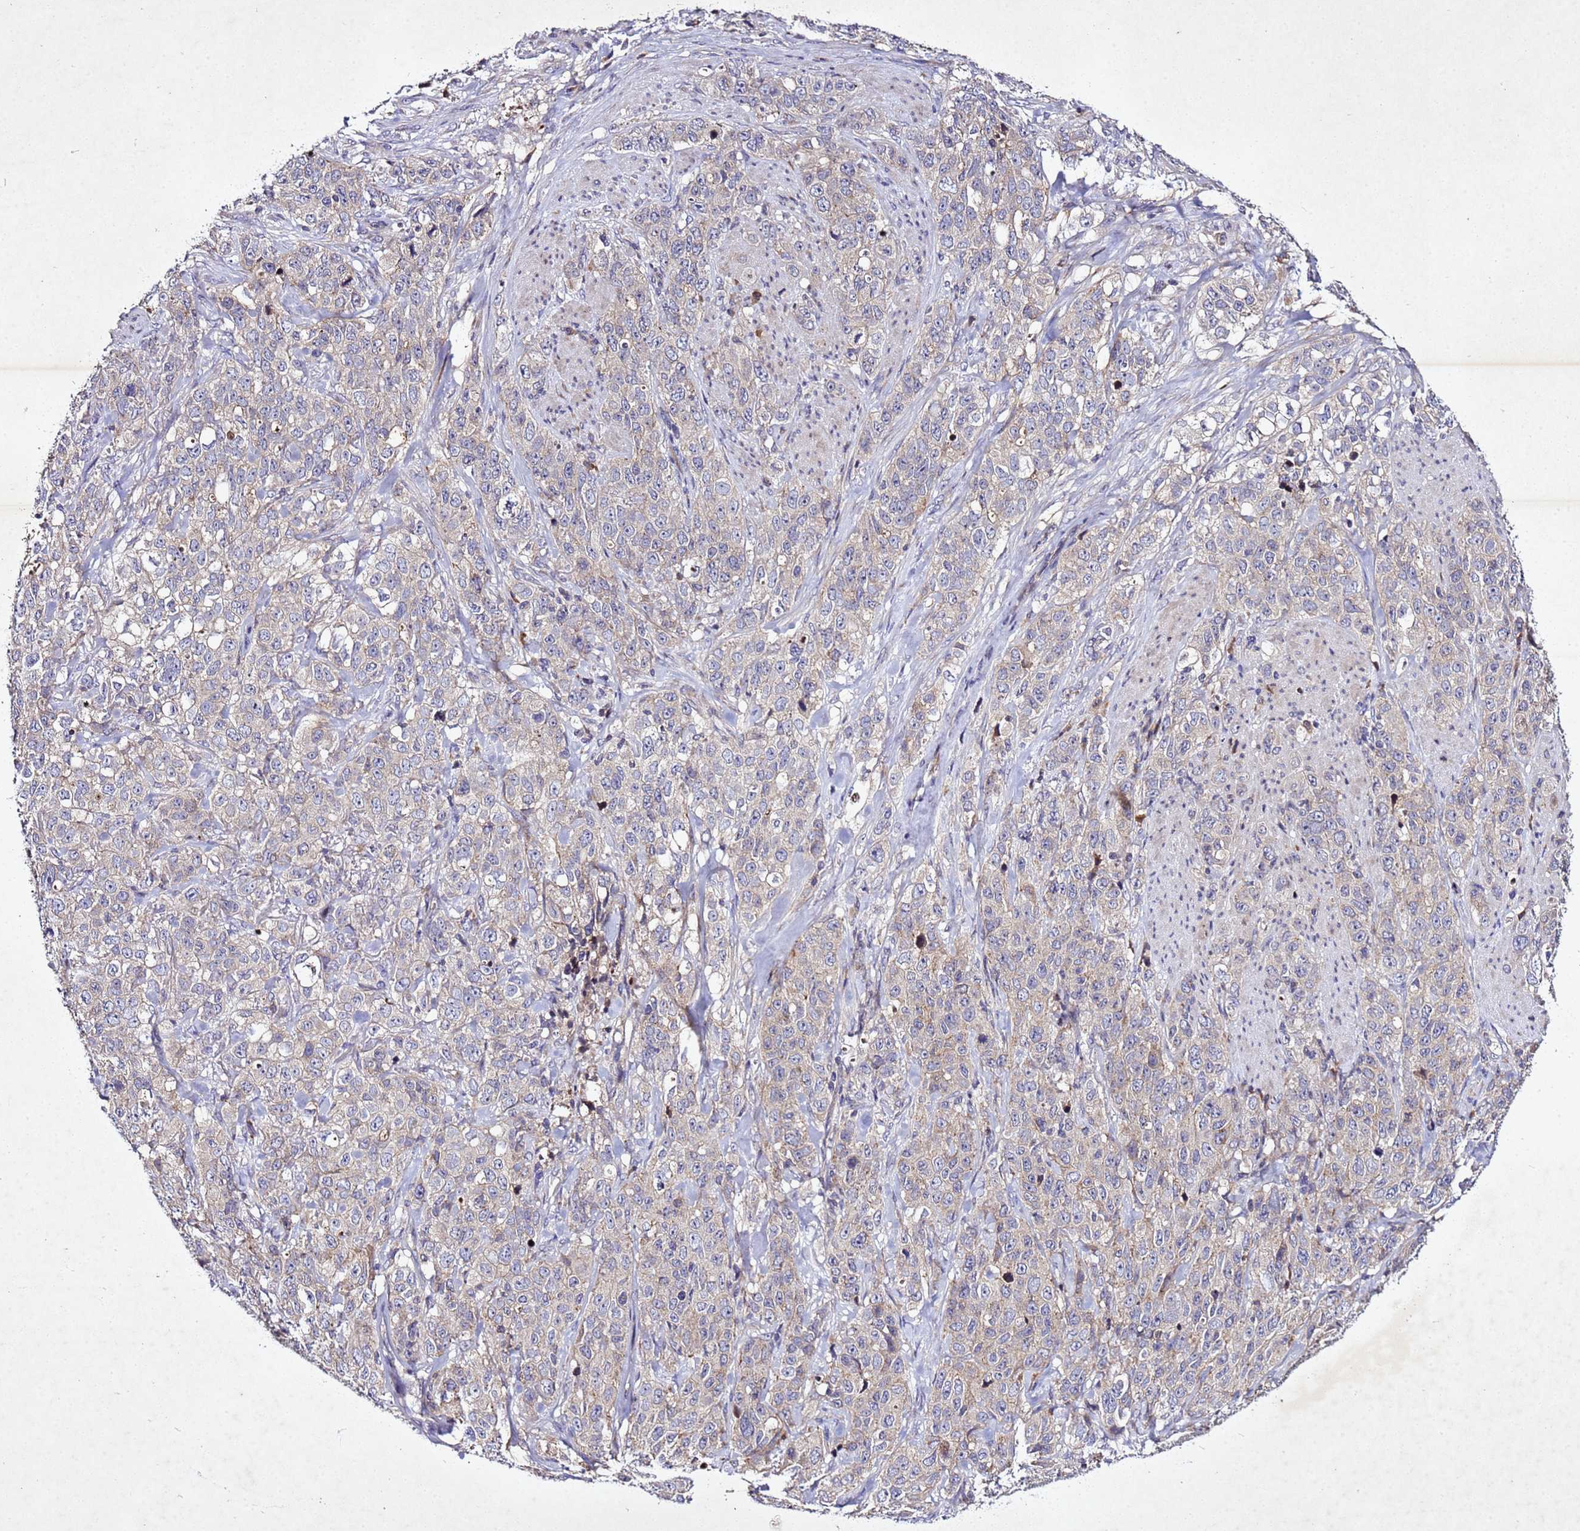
{"staining": {"intensity": "weak", "quantity": "<25%", "location": "cytoplasmic/membranous"}, "tissue": "stomach cancer", "cell_type": "Tumor cells", "image_type": "cancer", "snomed": [{"axis": "morphology", "description": "Adenocarcinoma, NOS"}, {"axis": "topography", "description": "Stomach"}], "caption": "DAB (3,3'-diaminobenzidine) immunohistochemical staining of stomach cancer shows no significant staining in tumor cells. Nuclei are stained in blue.", "gene": "SV2B", "patient": {"sex": "male", "age": 48}}